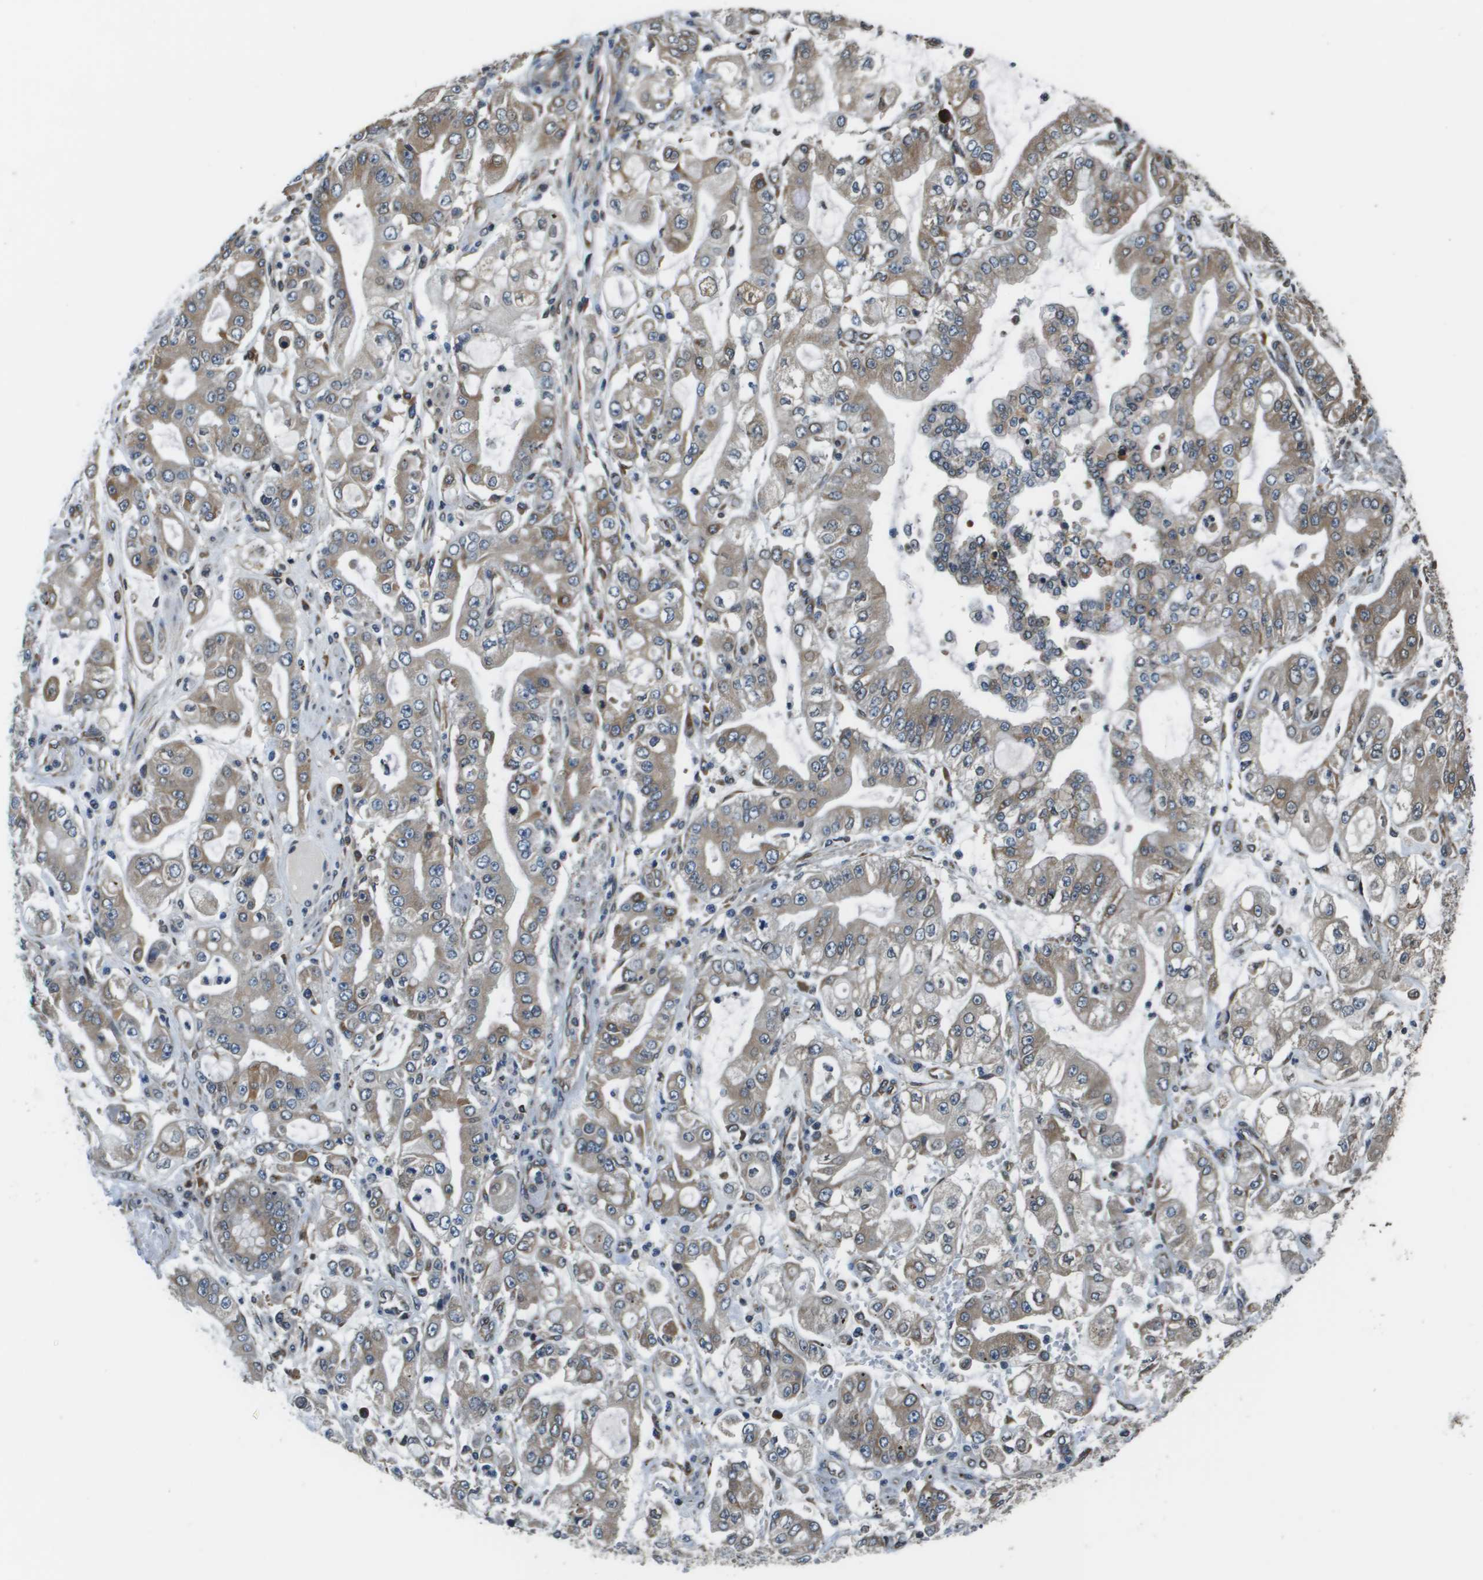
{"staining": {"intensity": "weak", "quantity": "25%-75%", "location": "cytoplasmic/membranous"}, "tissue": "stomach cancer", "cell_type": "Tumor cells", "image_type": "cancer", "snomed": [{"axis": "morphology", "description": "Adenocarcinoma, NOS"}, {"axis": "topography", "description": "Stomach"}], "caption": "Immunohistochemical staining of human adenocarcinoma (stomach) displays low levels of weak cytoplasmic/membranous protein staining in approximately 25%-75% of tumor cells.", "gene": "SEC62", "patient": {"sex": "male", "age": 76}}